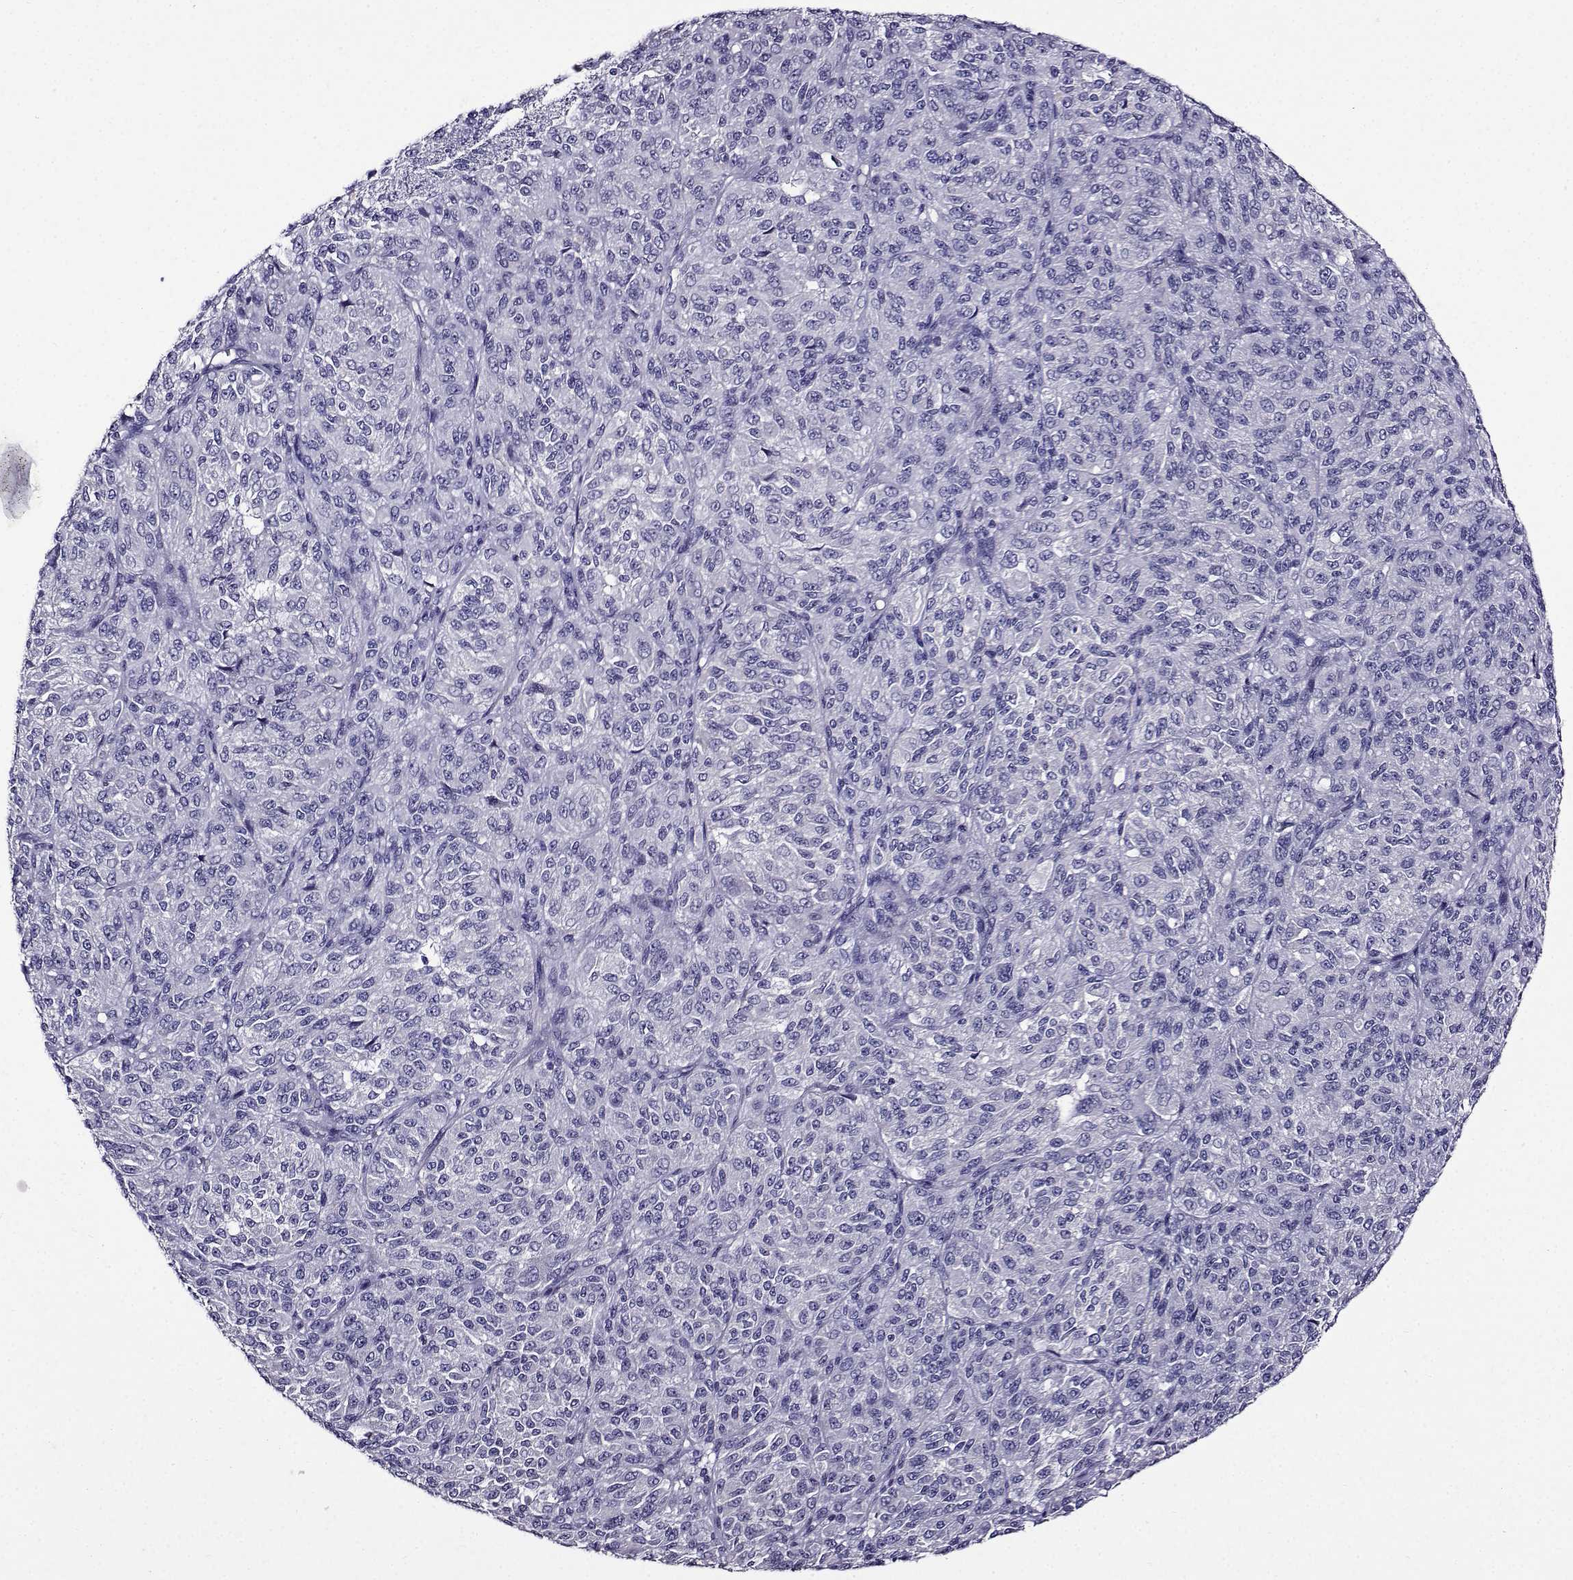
{"staining": {"intensity": "negative", "quantity": "none", "location": "none"}, "tissue": "melanoma", "cell_type": "Tumor cells", "image_type": "cancer", "snomed": [{"axis": "morphology", "description": "Malignant melanoma, Metastatic site"}, {"axis": "topography", "description": "Brain"}], "caption": "This is an IHC micrograph of human malignant melanoma (metastatic site). There is no staining in tumor cells.", "gene": "TMEM266", "patient": {"sex": "female", "age": 56}}